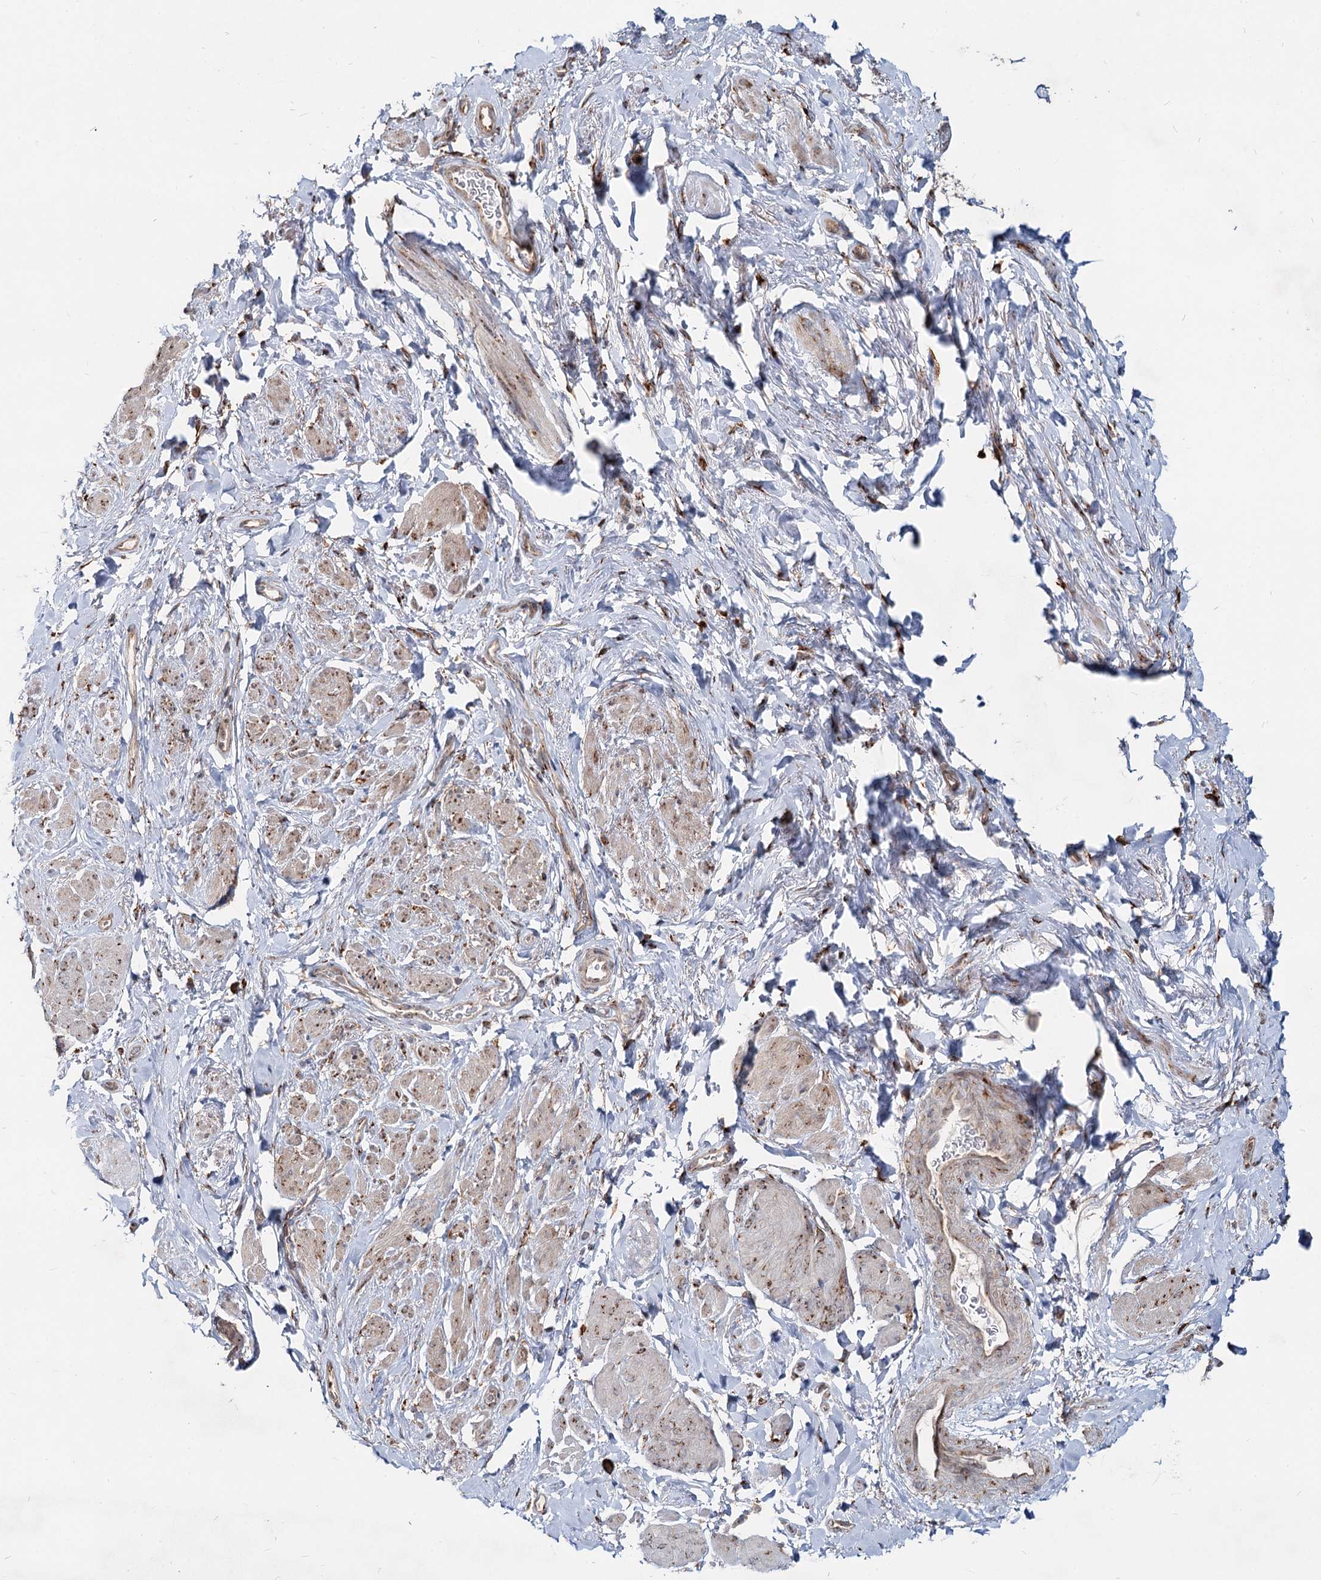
{"staining": {"intensity": "moderate", "quantity": "25%-75%", "location": "cytoplasmic/membranous"}, "tissue": "smooth muscle", "cell_type": "Smooth muscle cells", "image_type": "normal", "snomed": [{"axis": "morphology", "description": "Normal tissue, NOS"}, {"axis": "topography", "description": "Smooth muscle"}, {"axis": "topography", "description": "Peripheral nerve tissue"}], "caption": "Protein expression analysis of unremarkable smooth muscle displays moderate cytoplasmic/membranous expression in approximately 25%-75% of smooth muscle cells. (brown staining indicates protein expression, while blue staining denotes nuclei).", "gene": "SPART", "patient": {"sex": "male", "age": 69}}